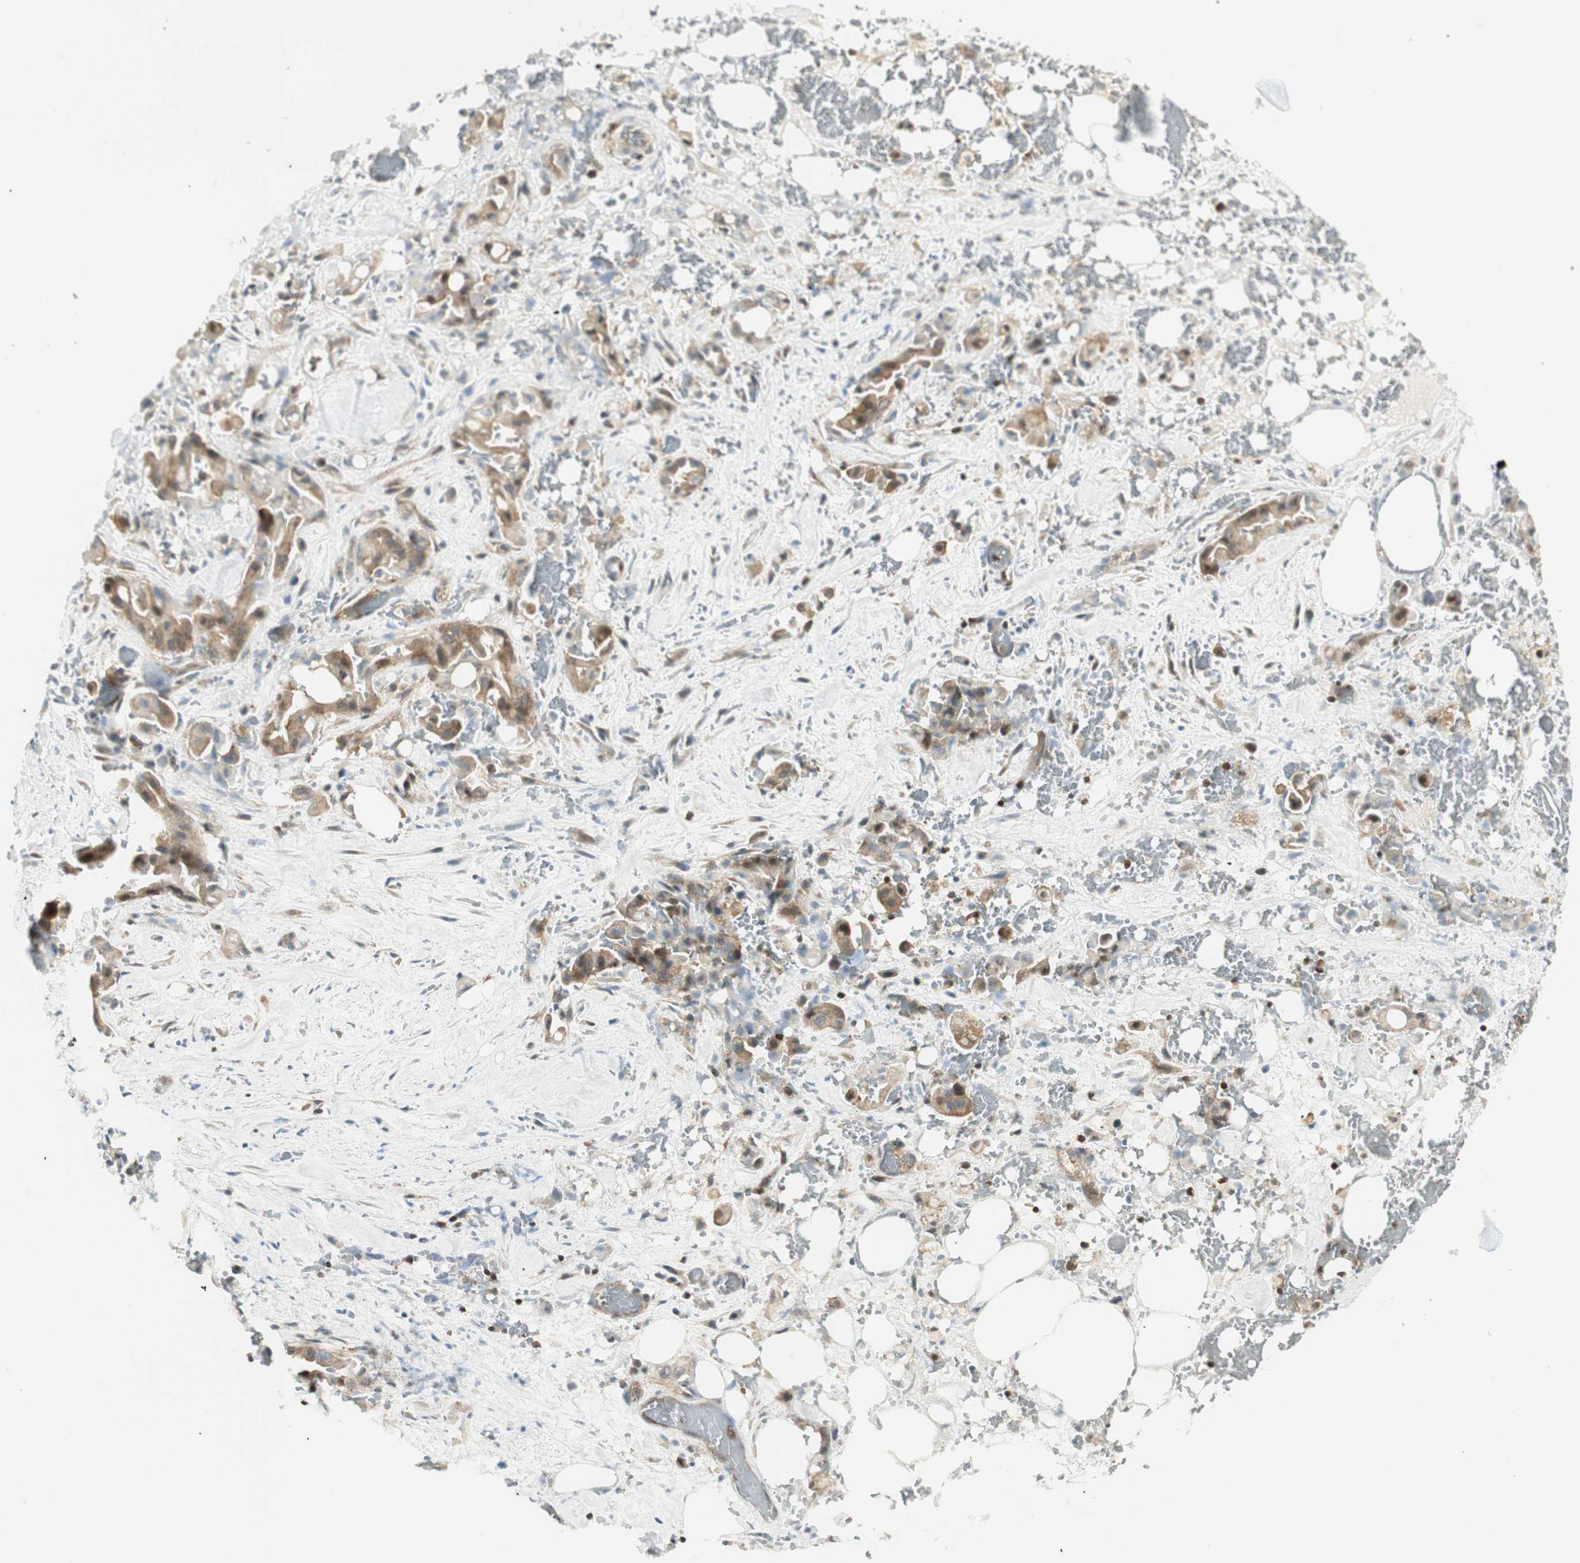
{"staining": {"intensity": "moderate", "quantity": ">75%", "location": "cytoplasmic/membranous"}, "tissue": "liver cancer", "cell_type": "Tumor cells", "image_type": "cancer", "snomed": [{"axis": "morphology", "description": "Cholangiocarcinoma"}, {"axis": "topography", "description": "Liver"}], "caption": "Liver cholangiocarcinoma tissue reveals moderate cytoplasmic/membranous positivity in approximately >75% of tumor cells", "gene": "PPP1CA", "patient": {"sex": "female", "age": 68}}